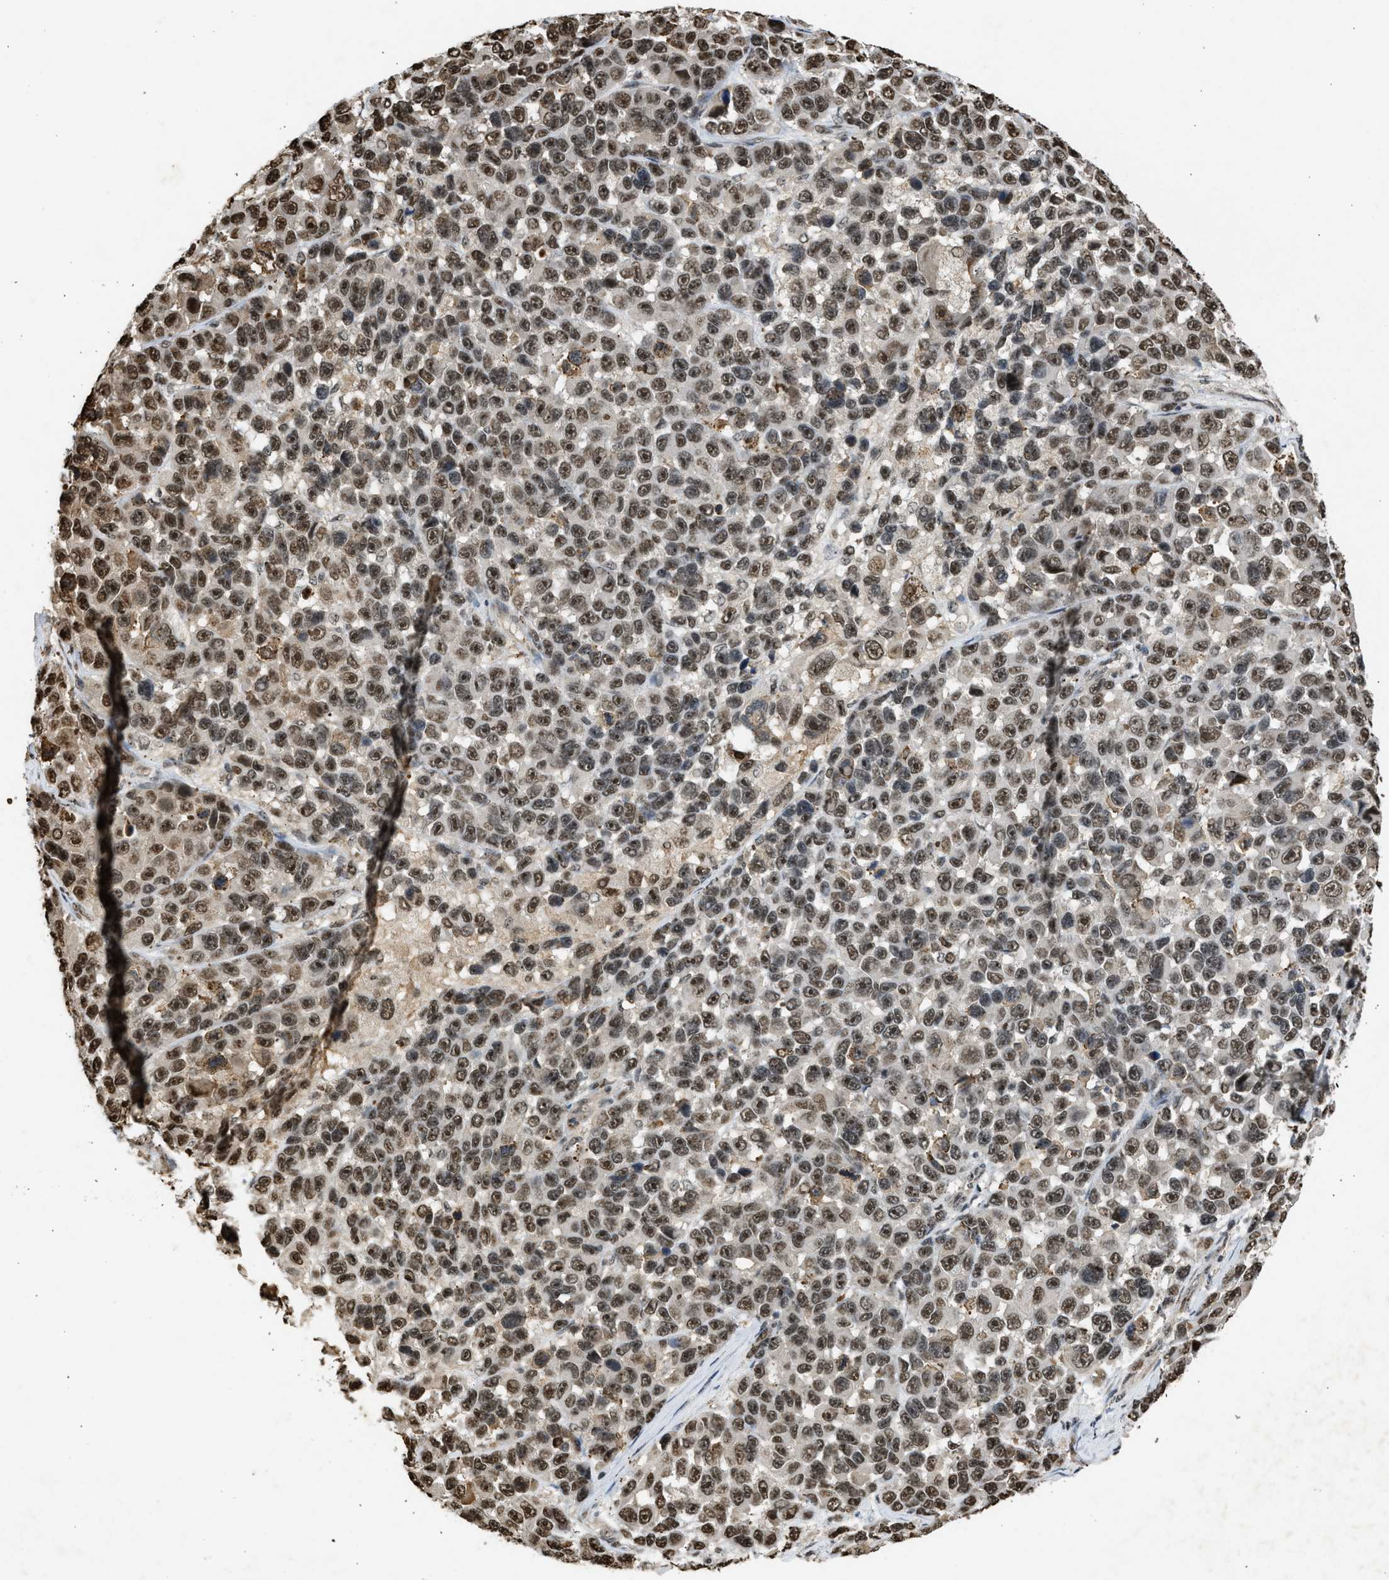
{"staining": {"intensity": "moderate", "quantity": ">75%", "location": "nuclear"}, "tissue": "melanoma", "cell_type": "Tumor cells", "image_type": "cancer", "snomed": [{"axis": "morphology", "description": "Malignant melanoma, NOS"}, {"axis": "topography", "description": "Skin"}], "caption": "The micrograph displays a brown stain indicating the presence of a protein in the nuclear of tumor cells in malignant melanoma. The staining is performed using DAB brown chromogen to label protein expression. The nuclei are counter-stained blue using hematoxylin.", "gene": "TFDP2", "patient": {"sex": "male", "age": 53}}